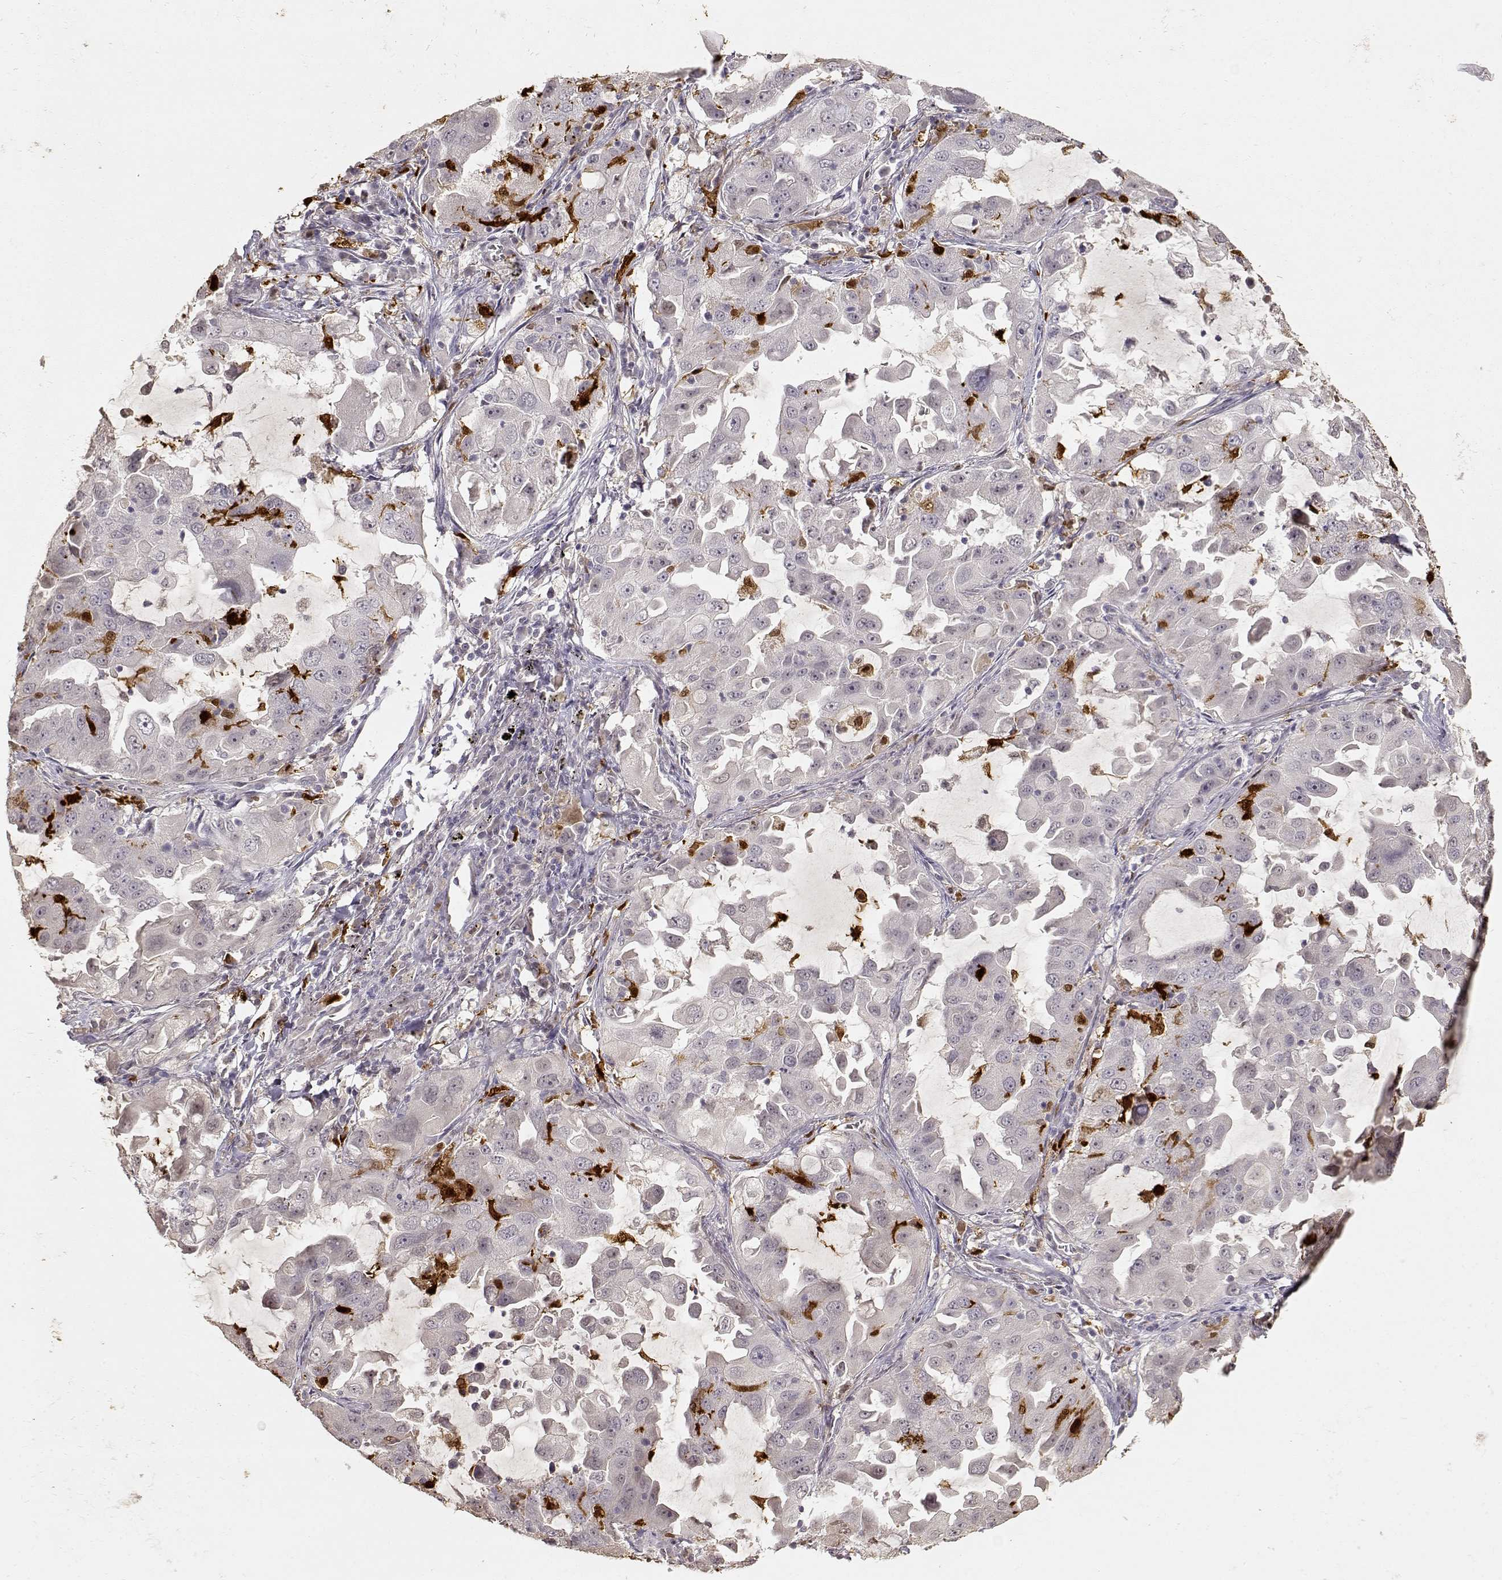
{"staining": {"intensity": "negative", "quantity": "none", "location": "none"}, "tissue": "lung cancer", "cell_type": "Tumor cells", "image_type": "cancer", "snomed": [{"axis": "morphology", "description": "Adenocarcinoma, NOS"}, {"axis": "topography", "description": "Lung"}], "caption": "IHC micrograph of neoplastic tissue: human lung adenocarcinoma stained with DAB displays no significant protein staining in tumor cells.", "gene": "S100B", "patient": {"sex": "female", "age": 61}}